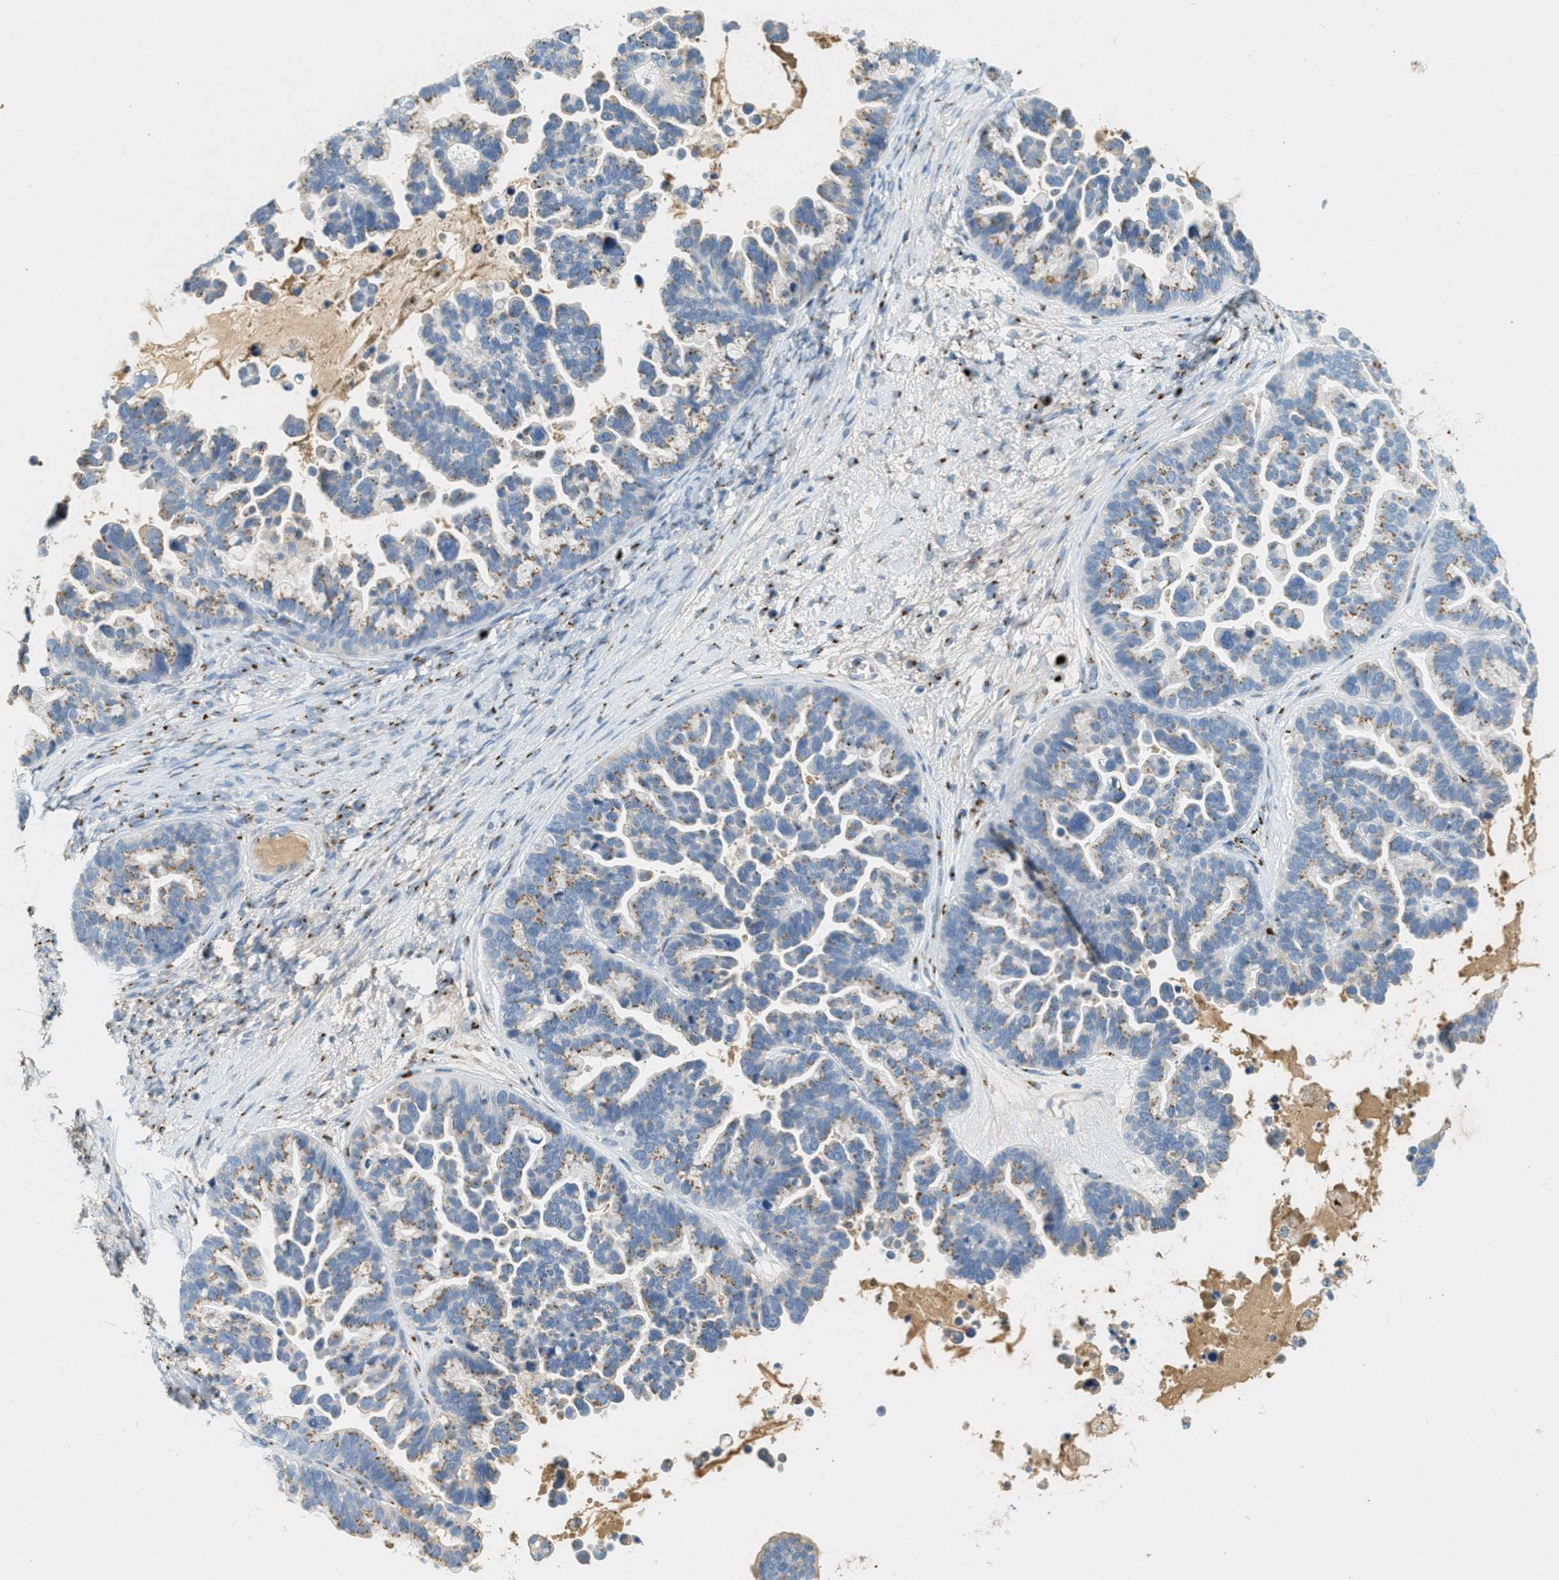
{"staining": {"intensity": "weak", "quantity": "25%-75%", "location": "cytoplasmic/membranous"}, "tissue": "ovarian cancer", "cell_type": "Tumor cells", "image_type": "cancer", "snomed": [{"axis": "morphology", "description": "Cystadenocarcinoma, serous, NOS"}, {"axis": "topography", "description": "Ovary"}], "caption": "DAB (3,3'-diaminobenzidine) immunohistochemical staining of serous cystadenocarcinoma (ovarian) demonstrates weak cytoplasmic/membranous protein positivity in about 25%-75% of tumor cells.", "gene": "ENTPD4", "patient": {"sex": "female", "age": 56}}